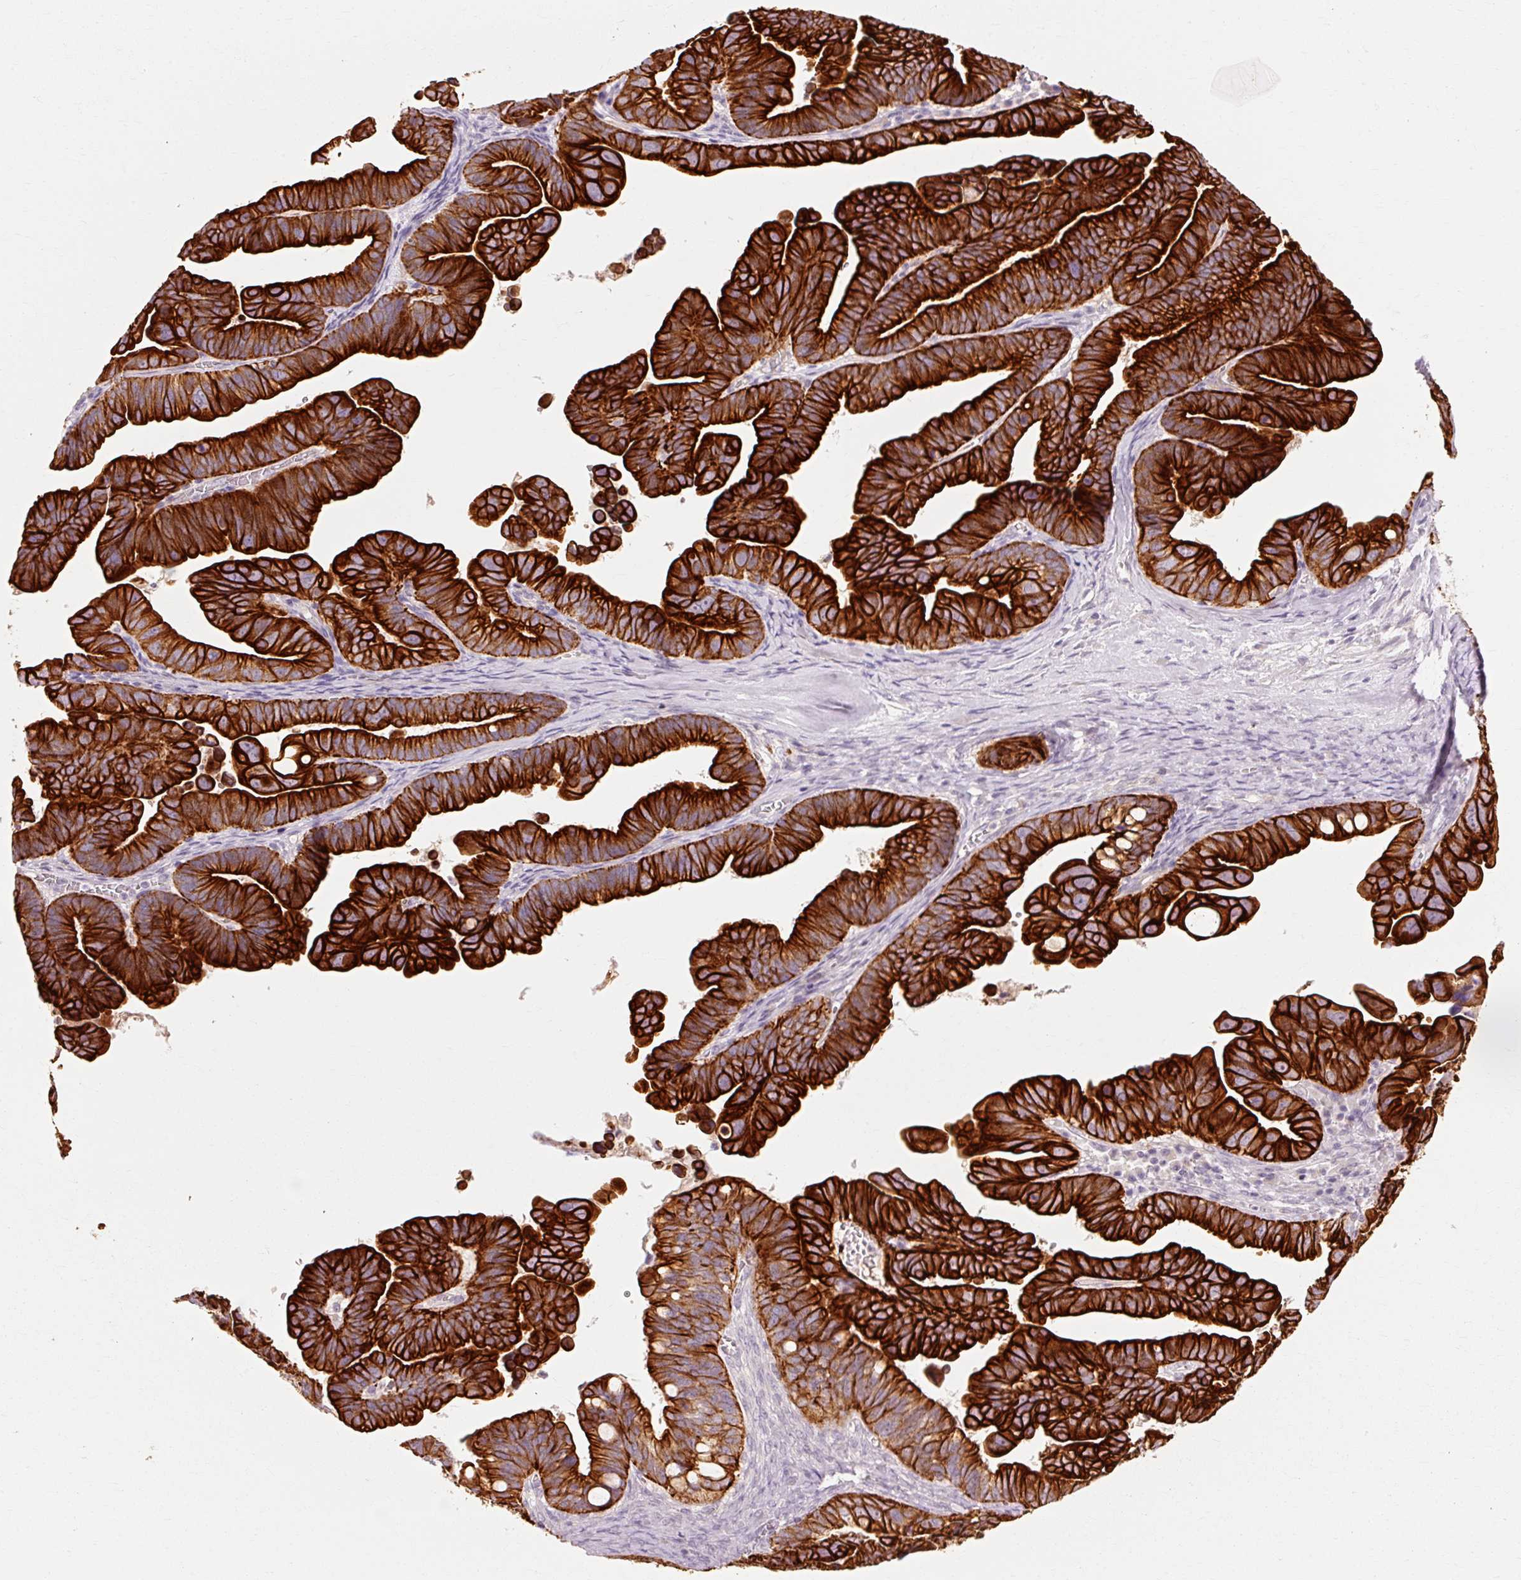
{"staining": {"intensity": "strong", "quantity": ">75%", "location": "cytoplasmic/membranous"}, "tissue": "ovarian cancer", "cell_type": "Tumor cells", "image_type": "cancer", "snomed": [{"axis": "morphology", "description": "Cystadenocarcinoma, serous, NOS"}, {"axis": "topography", "description": "Ovary"}], "caption": "Brown immunohistochemical staining in human serous cystadenocarcinoma (ovarian) demonstrates strong cytoplasmic/membranous staining in about >75% of tumor cells.", "gene": "TRIM73", "patient": {"sex": "female", "age": 56}}